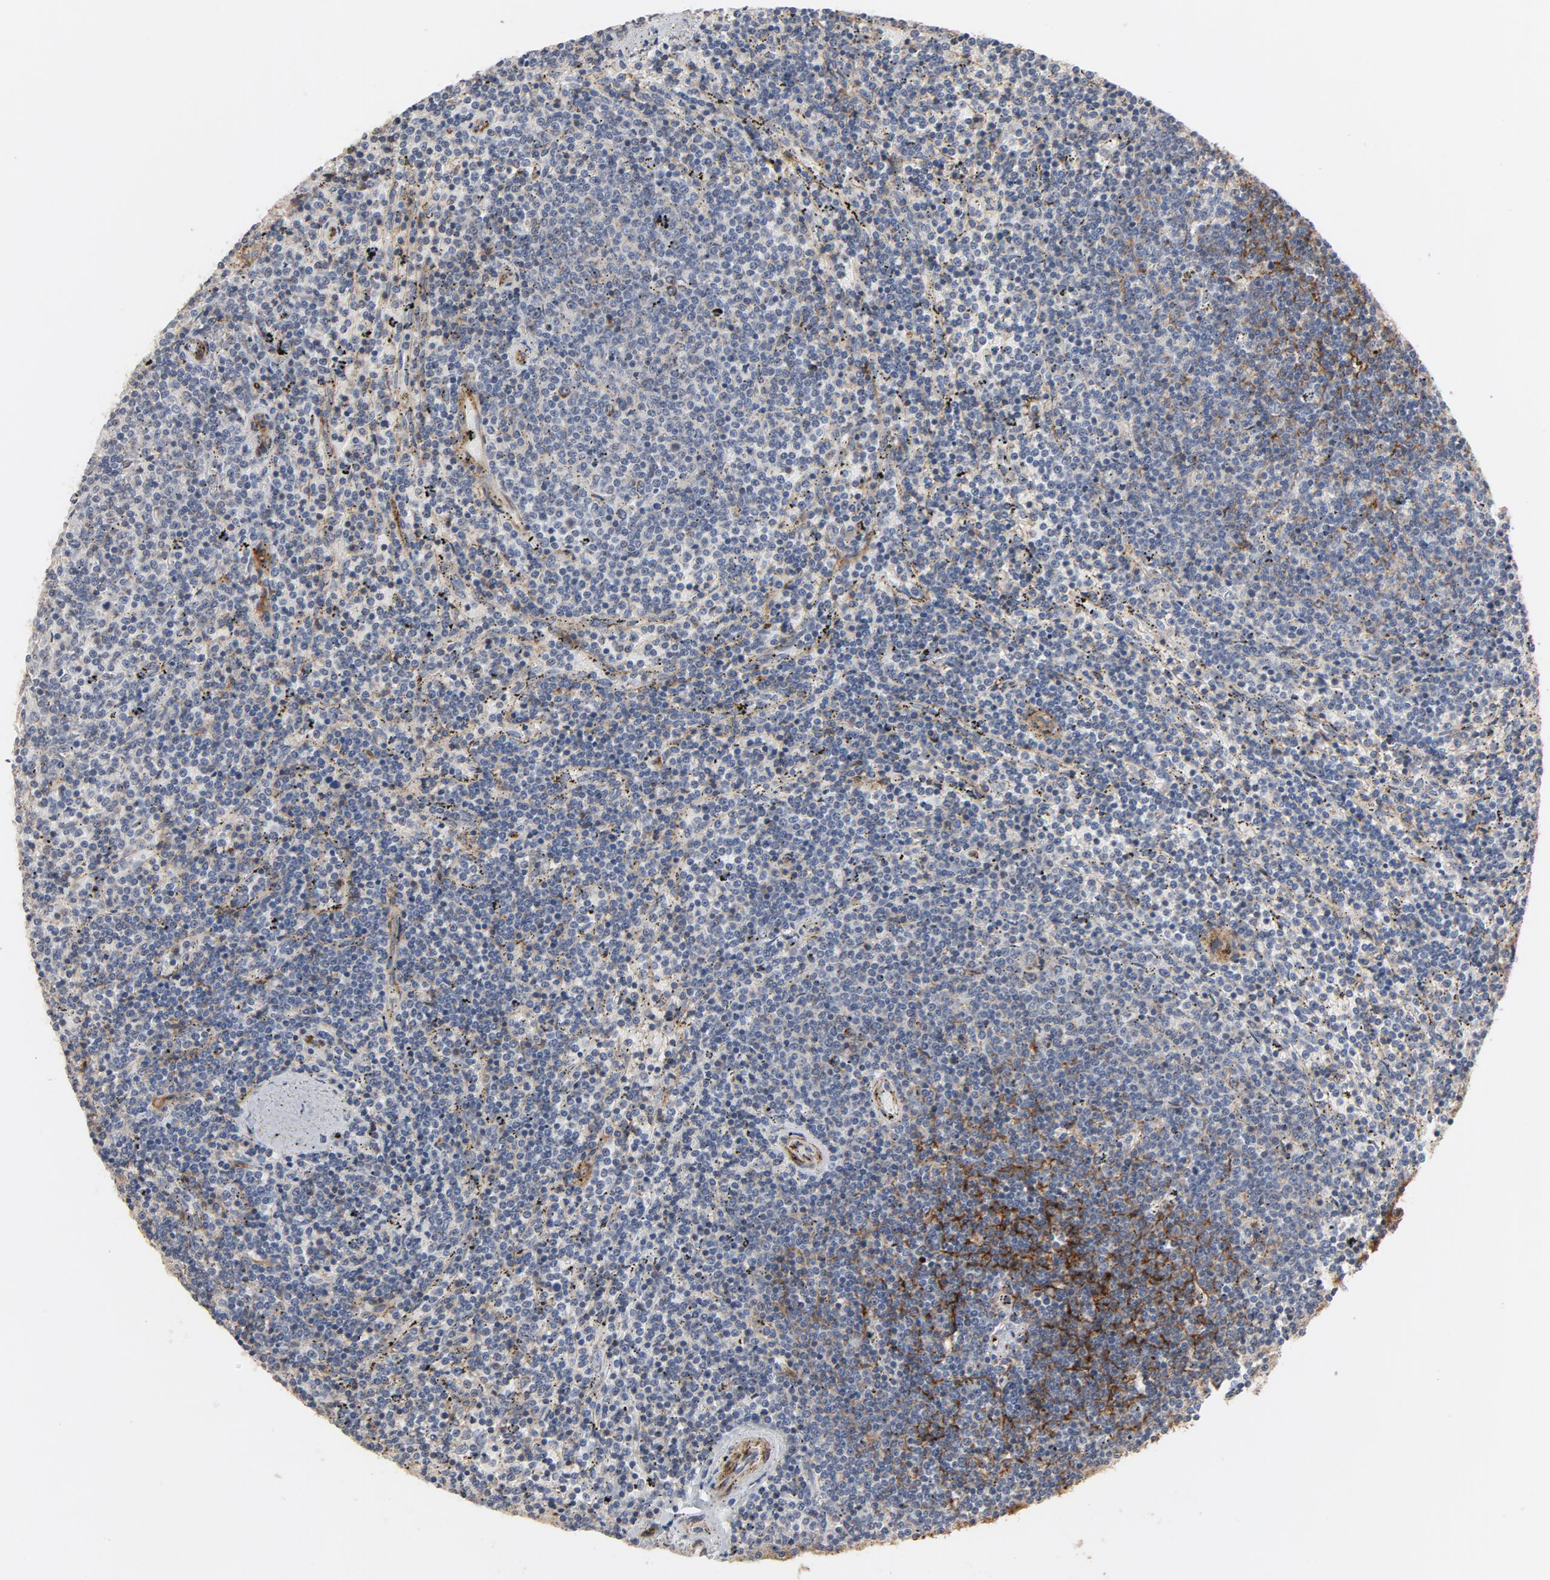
{"staining": {"intensity": "moderate", "quantity": "<25%", "location": "cytoplasmic/membranous"}, "tissue": "lymphoma", "cell_type": "Tumor cells", "image_type": "cancer", "snomed": [{"axis": "morphology", "description": "Malignant lymphoma, non-Hodgkin's type, Low grade"}, {"axis": "topography", "description": "Spleen"}], "caption": "The image reveals immunohistochemical staining of low-grade malignant lymphoma, non-Hodgkin's type. There is moderate cytoplasmic/membranous positivity is identified in about <25% of tumor cells.", "gene": "GNG2", "patient": {"sex": "female", "age": 50}}